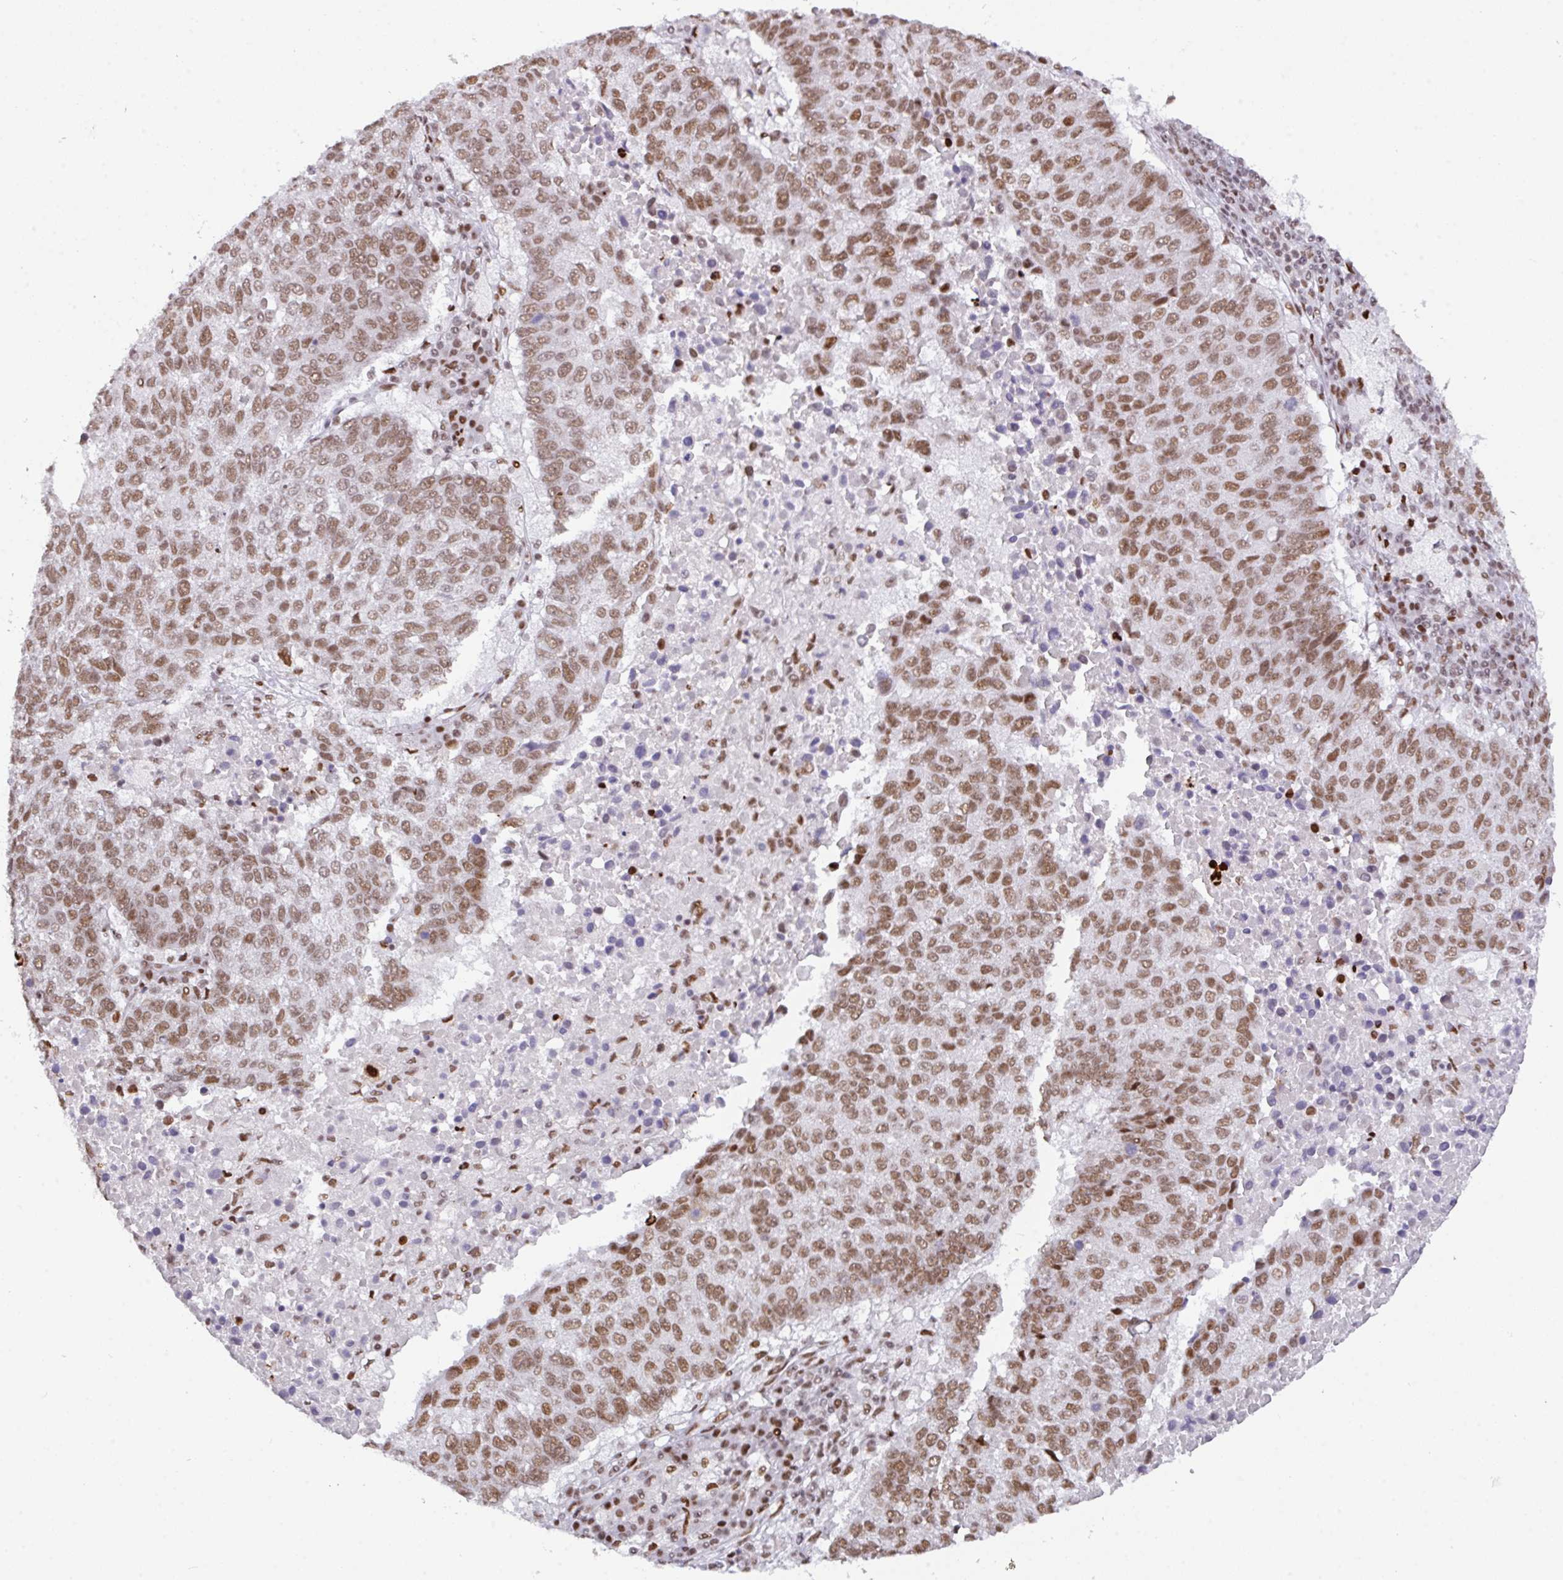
{"staining": {"intensity": "moderate", "quantity": ">75%", "location": "nuclear"}, "tissue": "lung cancer", "cell_type": "Tumor cells", "image_type": "cancer", "snomed": [{"axis": "morphology", "description": "Squamous cell carcinoma, NOS"}, {"axis": "topography", "description": "Lung"}], "caption": "A medium amount of moderate nuclear staining is appreciated in about >75% of tumor cells in lung squamous cell carcinoma tissue.", "gene": "CLP1", "patient": {"sex": "male", "age": 73}}